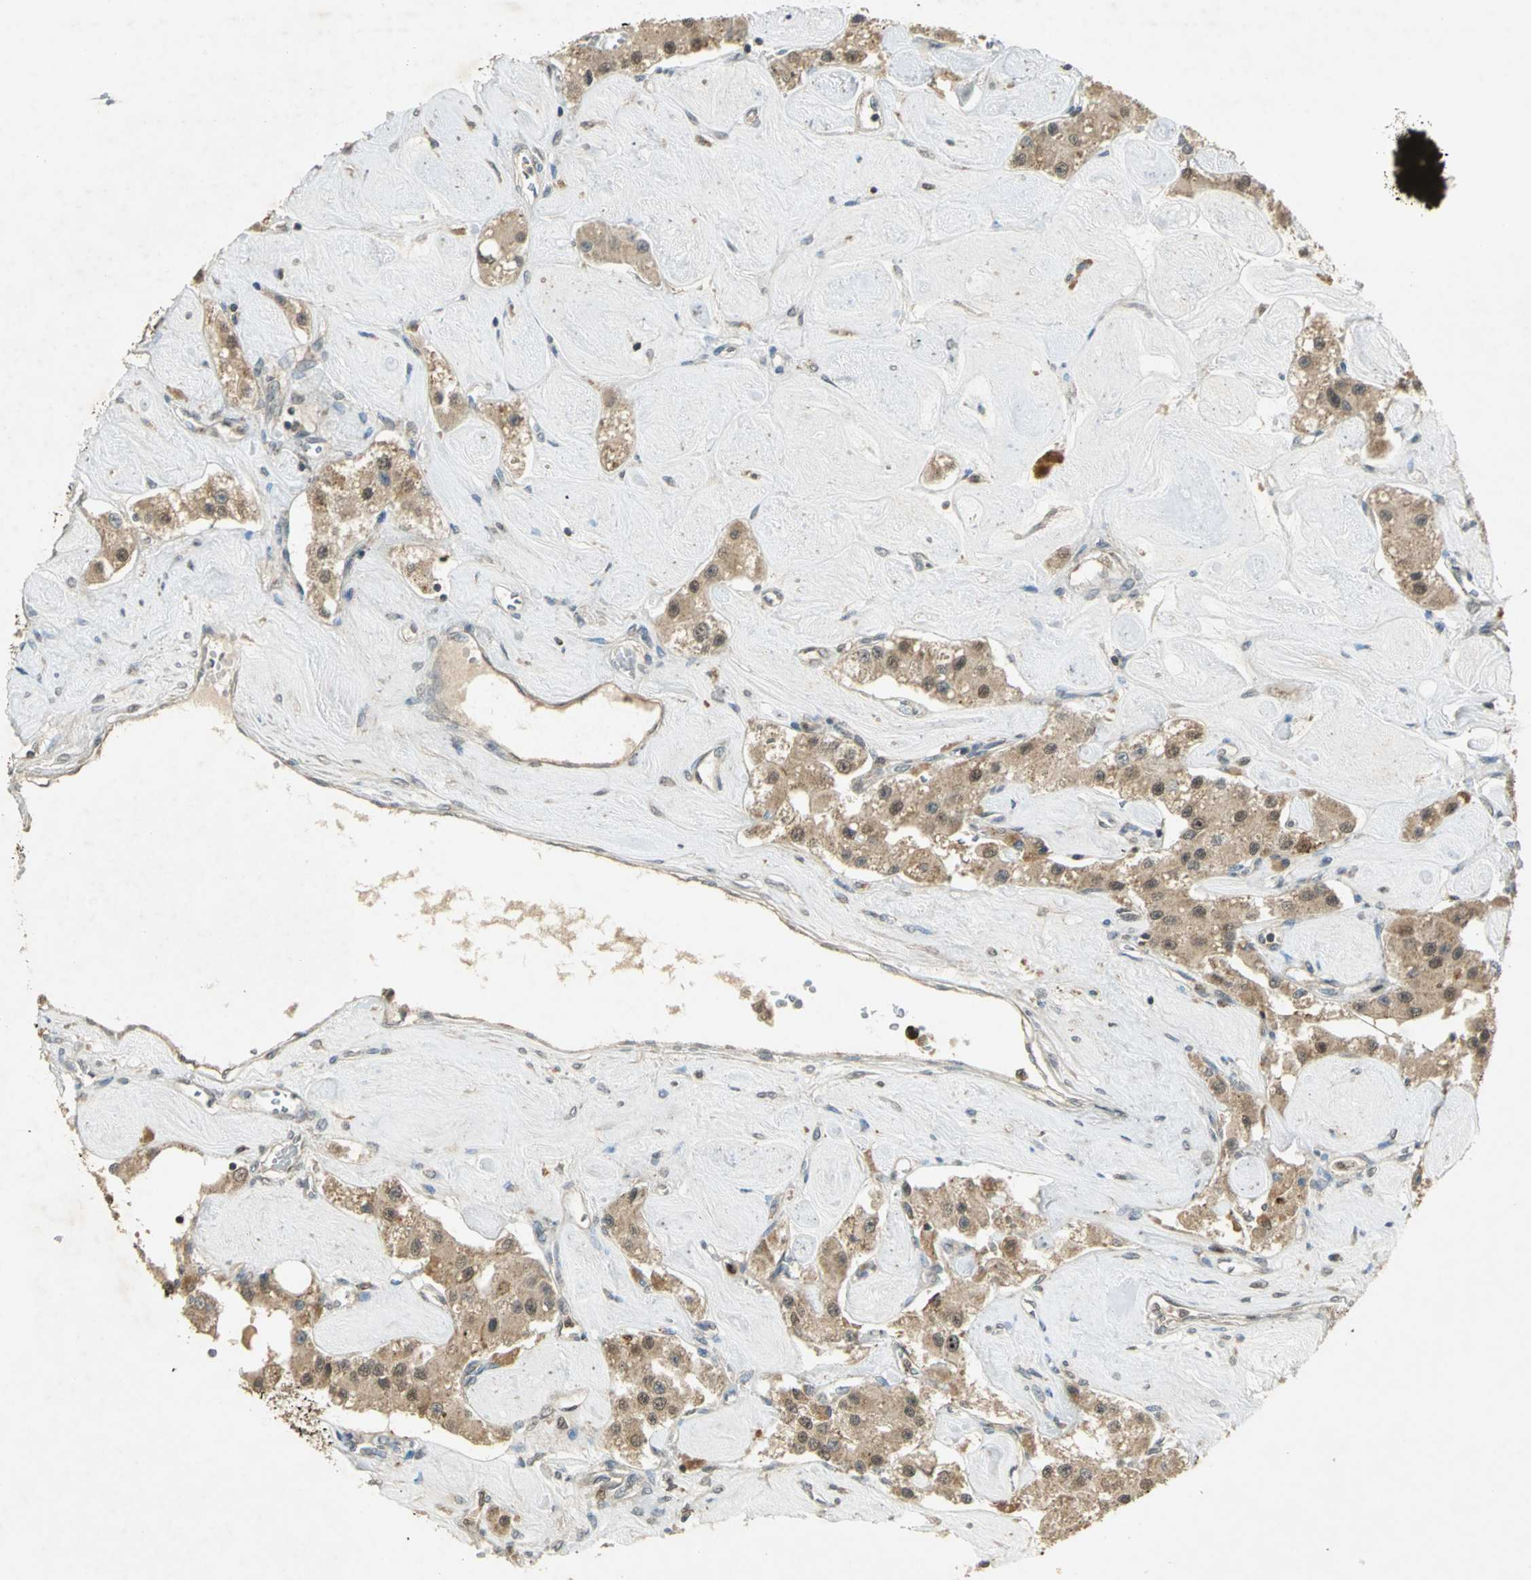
{"staining": {"intensity": "moderate", "quantity": ">75%", "location": "cytoplasmic/membranous,nuclear"}, "tissue": "carcinoid", "cell_type": "Tumor cells", "image_type": "cancer", "snomed": [{"axis": "morphology", "description": "Carcinoid, malignant, NOS"}, {"axis": "topography", "description": "Pancreas"}], "caption": "Protein analysis of malignant carcinoid tissue displays moderate cytoplasmic/membranous and nuclear positivity in approximately >75% of tumor cells. The protein of interest is shown in brown color, while the nuclei are stained blue.", "gene": "BIRC2", "patient": {"sex": "male", "age": 41}}